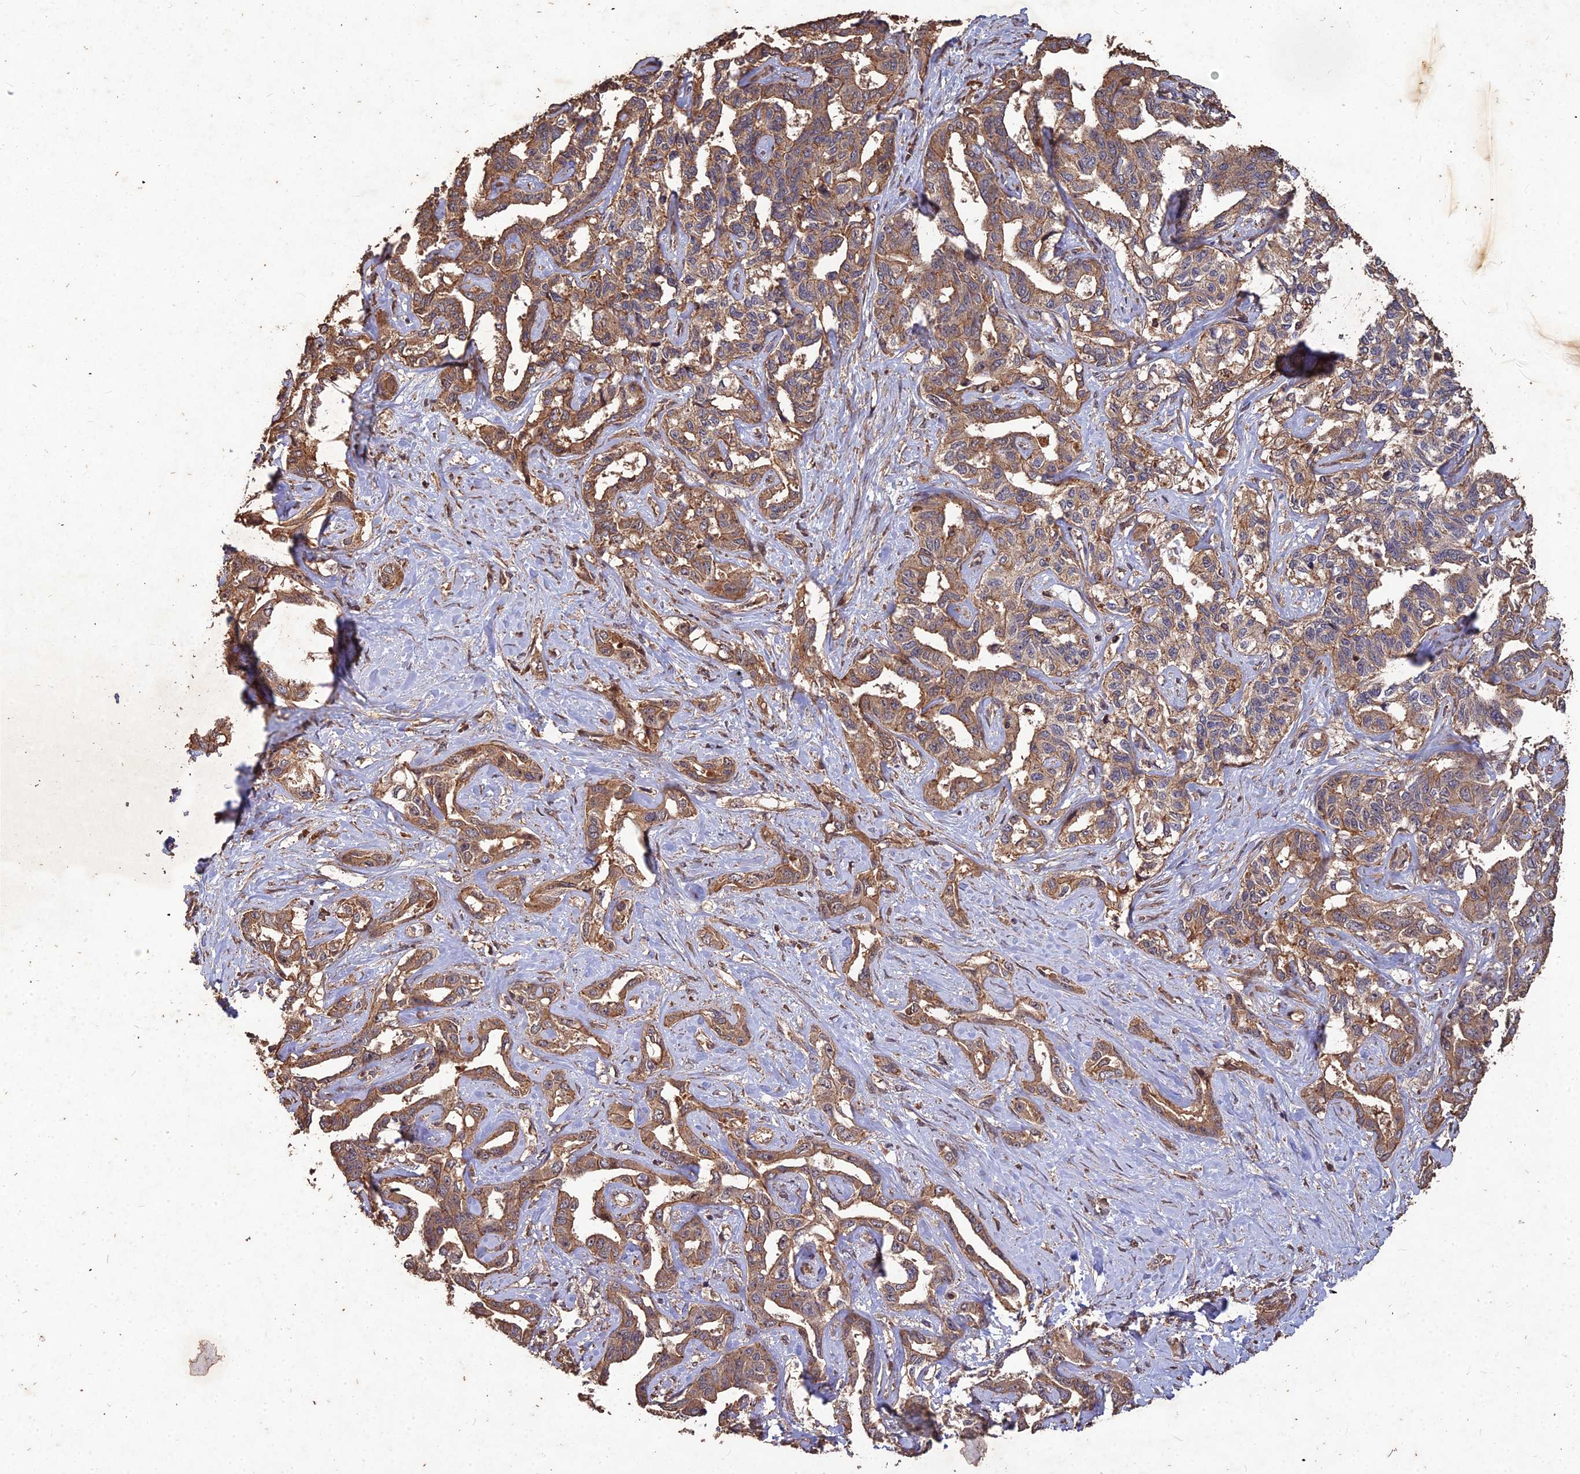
{"staining": {"intensity": "moderate", "quantity": ">75%", "location": "cytoplasmic/membranous"}, "tissue": "liver cancer", "cell_type": "Tumor cells", "image_type": "cancer", "snomed": [{"axis": "morphology", "description": "Cholangiocarcinoma"}, {"axis": "topography", "description": "Liver"}], "caption": "About >75% of tumor cells in human liver cholangiocarcinoma demonstrate moderate cytoplasmic/membranous protein expression as visualized by brown immunohistochemical staining.", "gene": "SYMPK", "patient": {"sex": "male", "age": 59}}